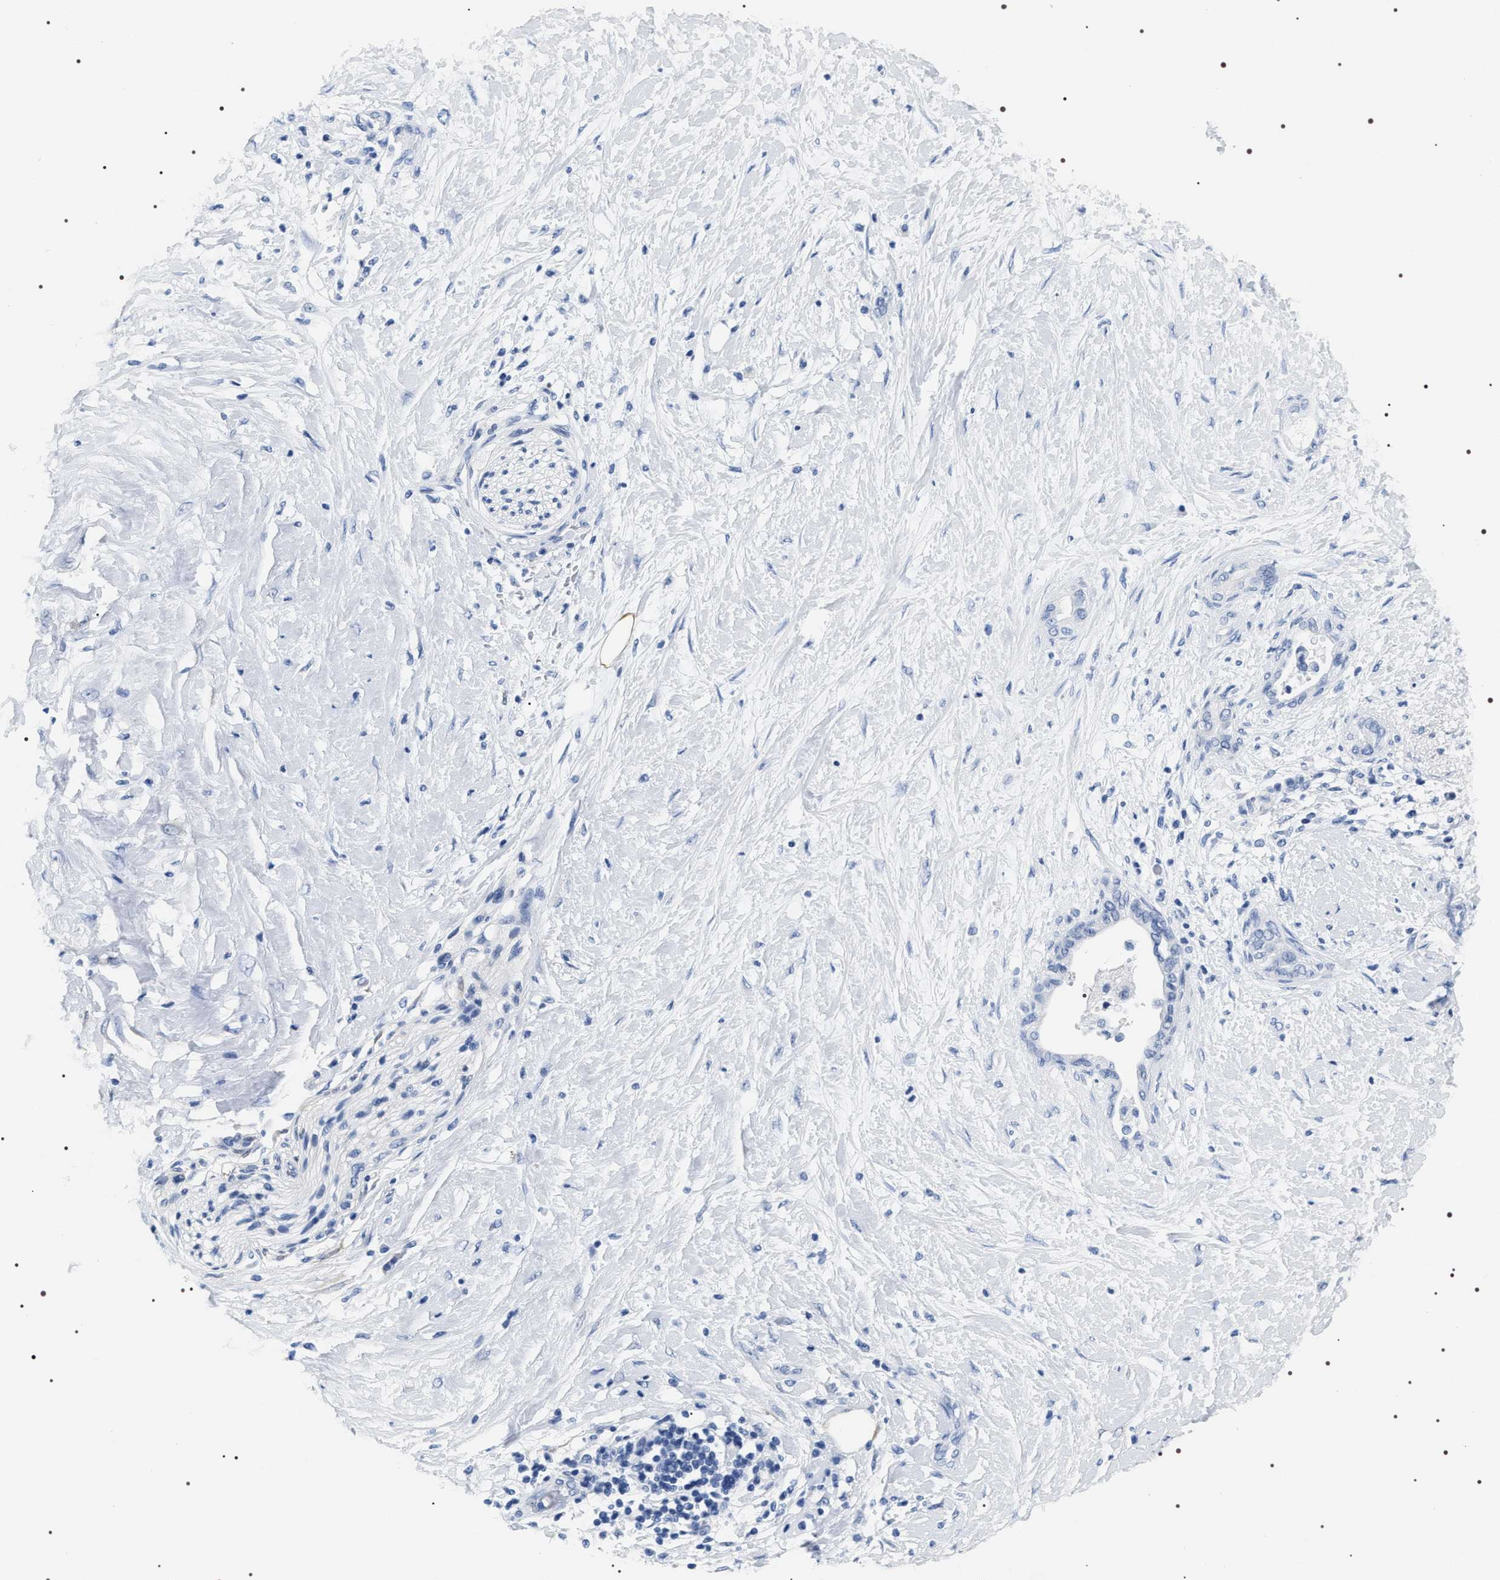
{"staining": {"intensity": "negative", "quantity": "none", "location": "none"}, "tissue": "pancreatic cancer", "cell_type": "Tumor cells", "image_type": "cancer", "snomed": [{"axis": "morphology", "description": "Adenocarcinoma, NOS"}, {"axis": "topography", "description": "Pancreas"}], "caption": "Immunohistochemistry (IHC) of adenocarcinoma (pancreatic) reveals no positivity in tumor cells.", "gene": "ADH4", "patient": {"sex": "female", "age": 60}}